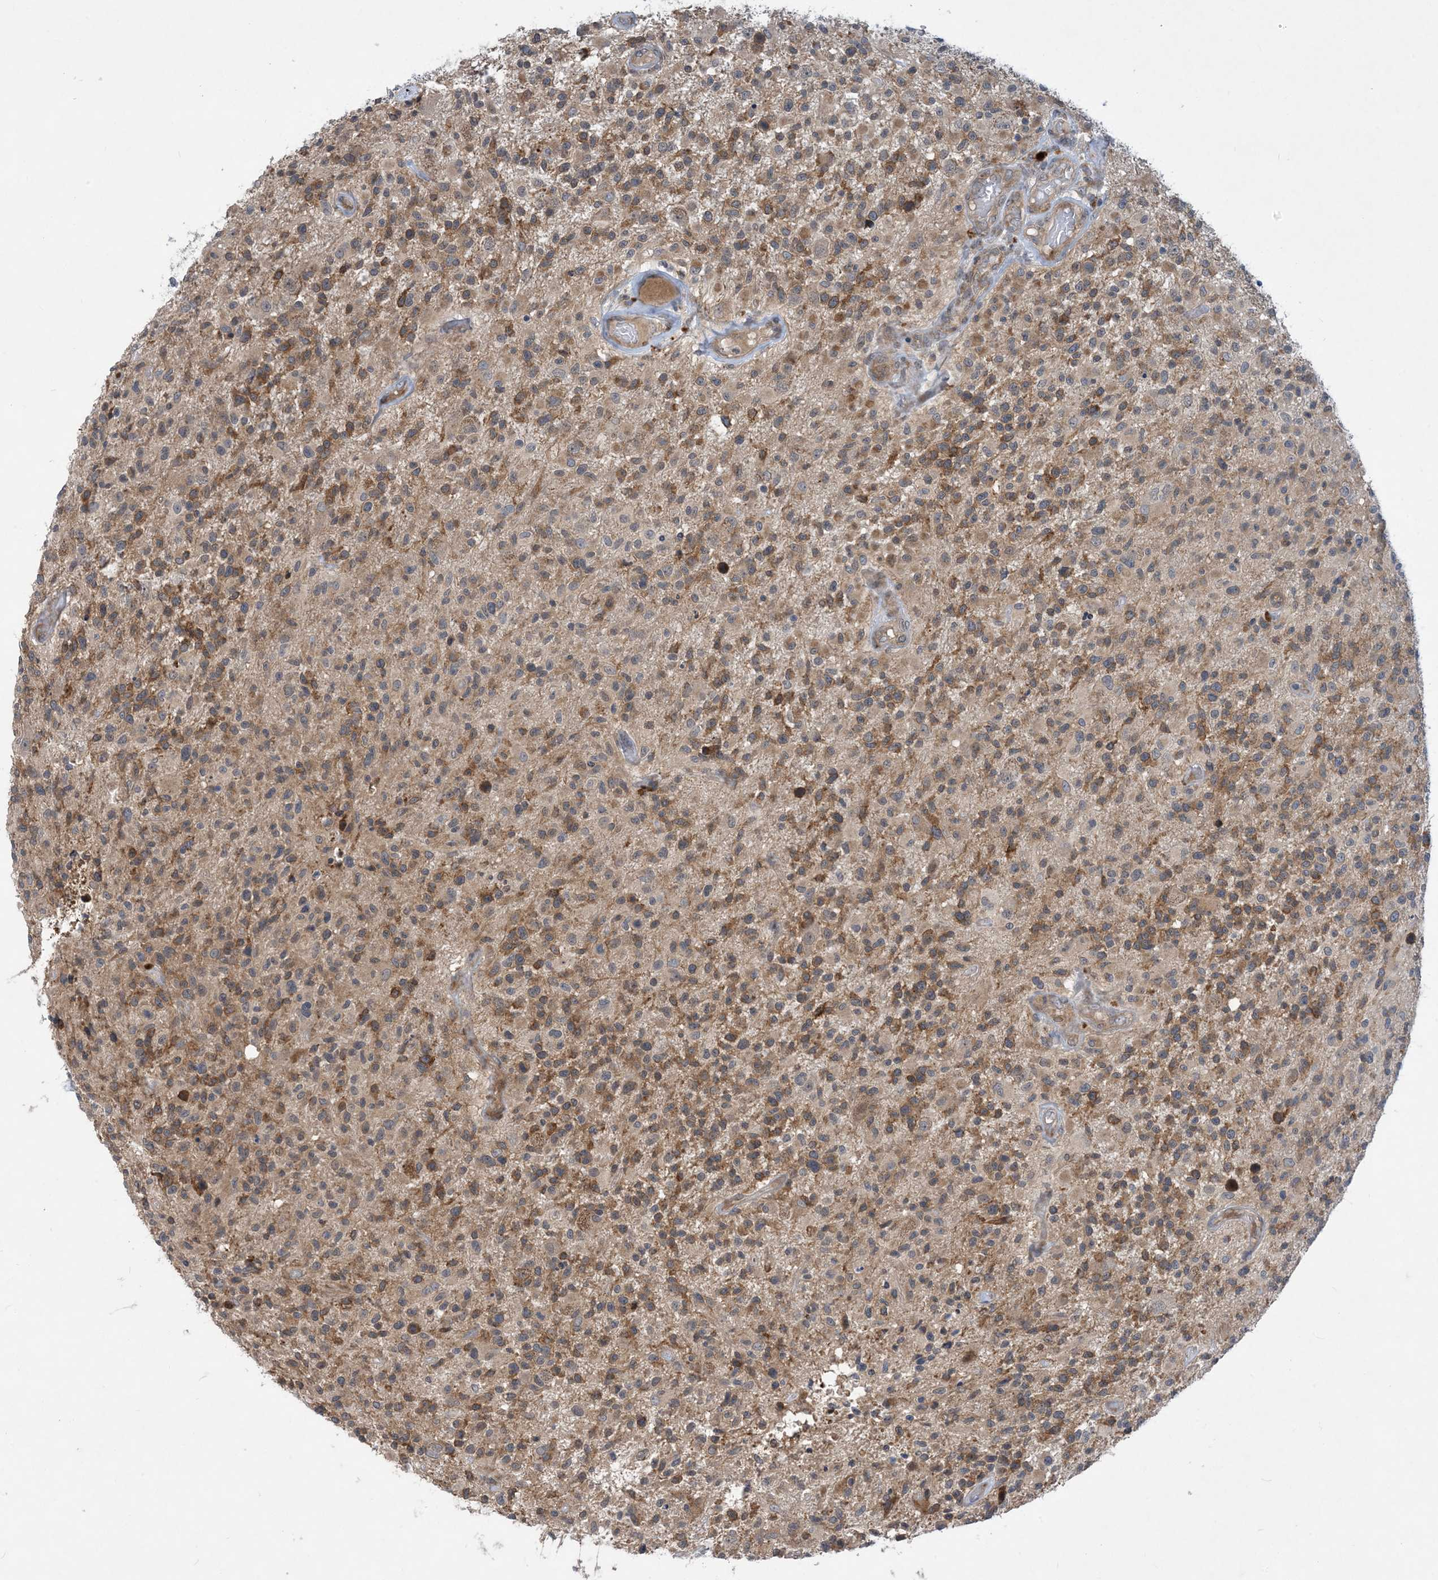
{"staining": {"intensity": "moderate", "quantity": "25%-75%", "location": "cytoplasmic/membranous"}, "tissue": "glioma", "cell_type": "Tumor cells", "image_type": "cancer", "snomed": [{"axis": "morphology", "description": "Glioma, malignant, High grade"}, {"axis": "morphology", "description": "Glioblastoma, NOS"}, {"axis": "topography", "description": "Brain"}], "caption": "Protein expression analysis of human high-grade glioma (malignant) reveals moderate cytoplasmic/membranous staining in about 25%-75% of tumor cells.", "gene": "PHOSPHO2", "patient": {"sex": "male", "age": 60}}